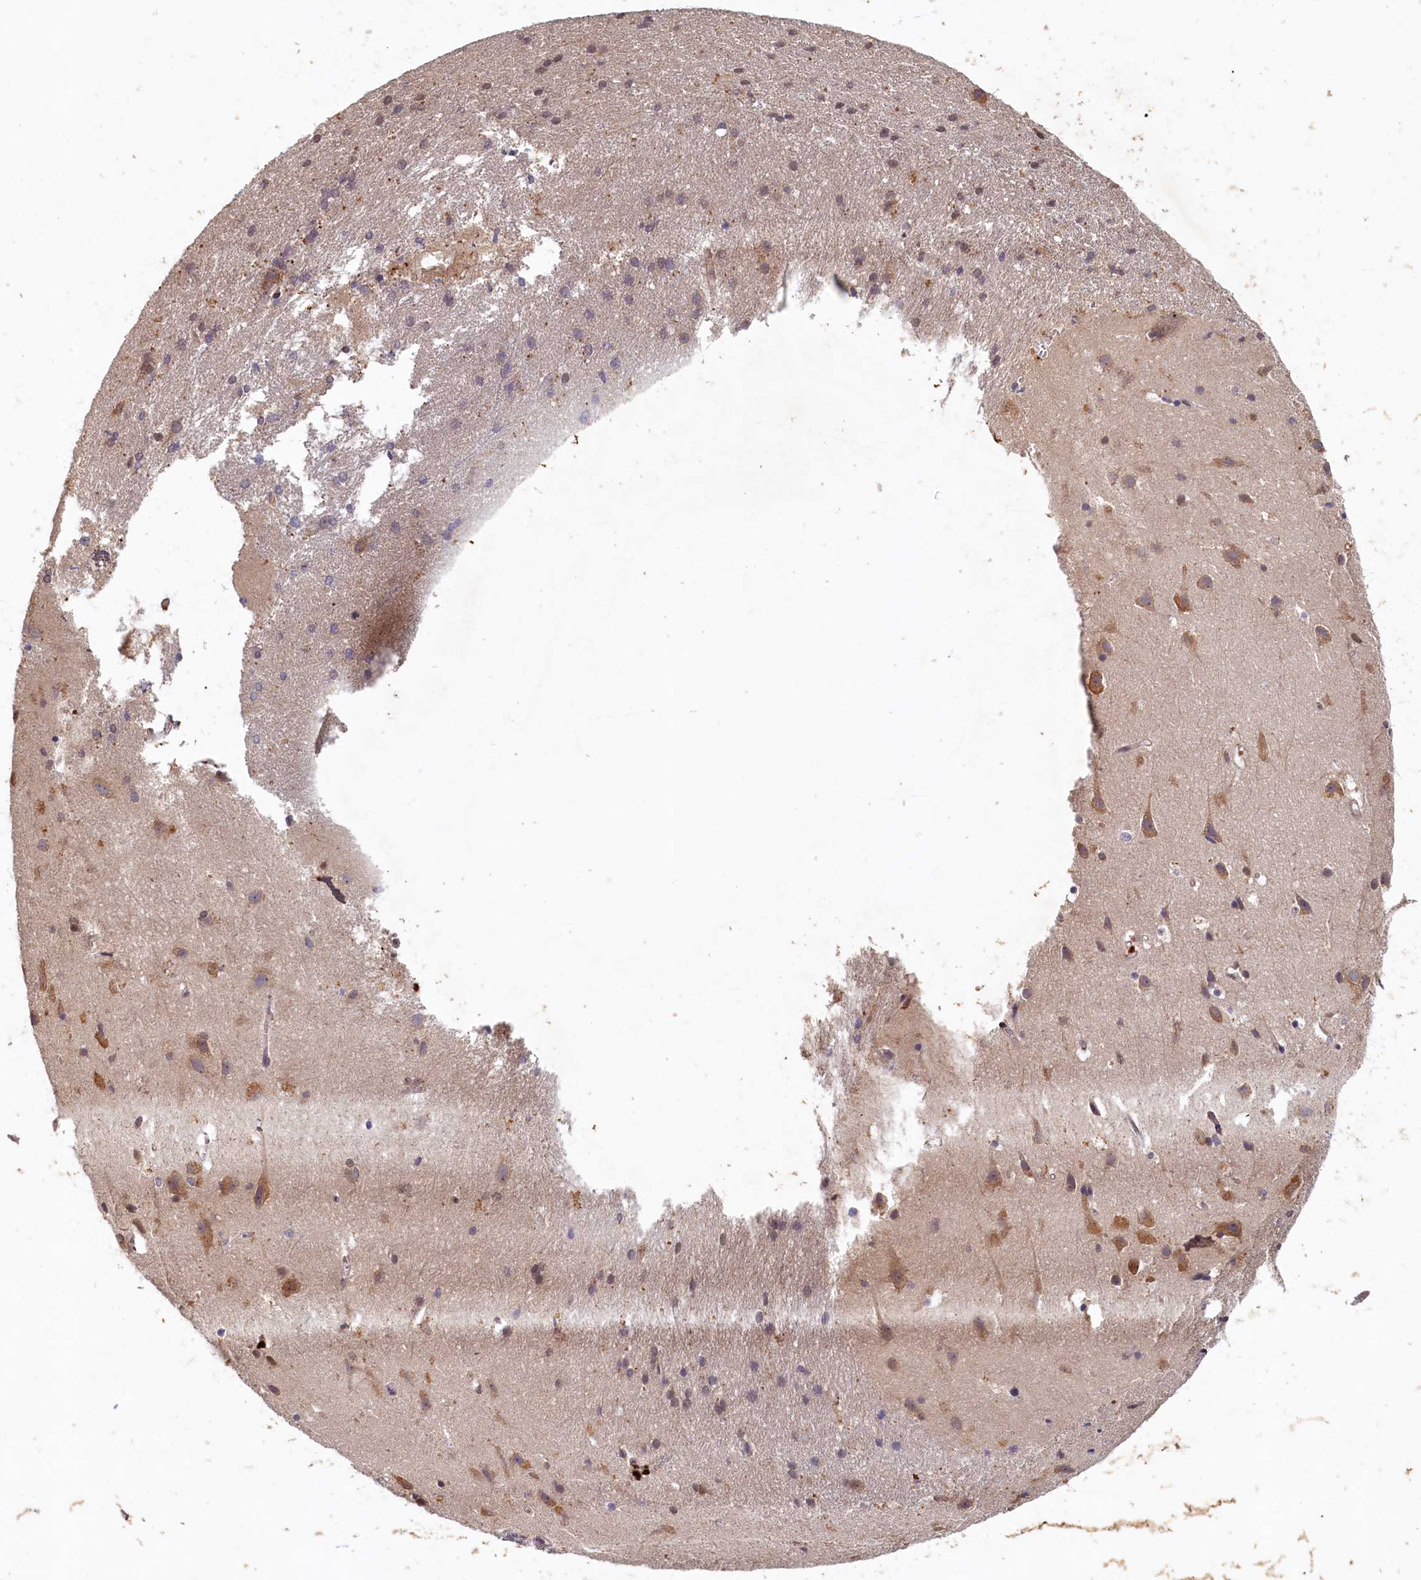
{"staining": {"intensity": "moderate", "quantity": "25%-75%", "location": "cytoplasmic/membranous"}, "tissue": "cerebral cortex", "cell_type": "Endothelial cells", "image_type": "normal", "snomed": [{"axis": "morphology", "description": "Normal tissue, NOS"}, {"axis": "topography", "description": "Cerebral cortex"}], "caption": "Endothelial cells display medium levels of moderate cytoplasmic/membranous expression in about 25%-75% of cells in unremarkable cerebral cortex.", "gene": "LCMT2", "patient": {"sex": "male", "age": 54}}